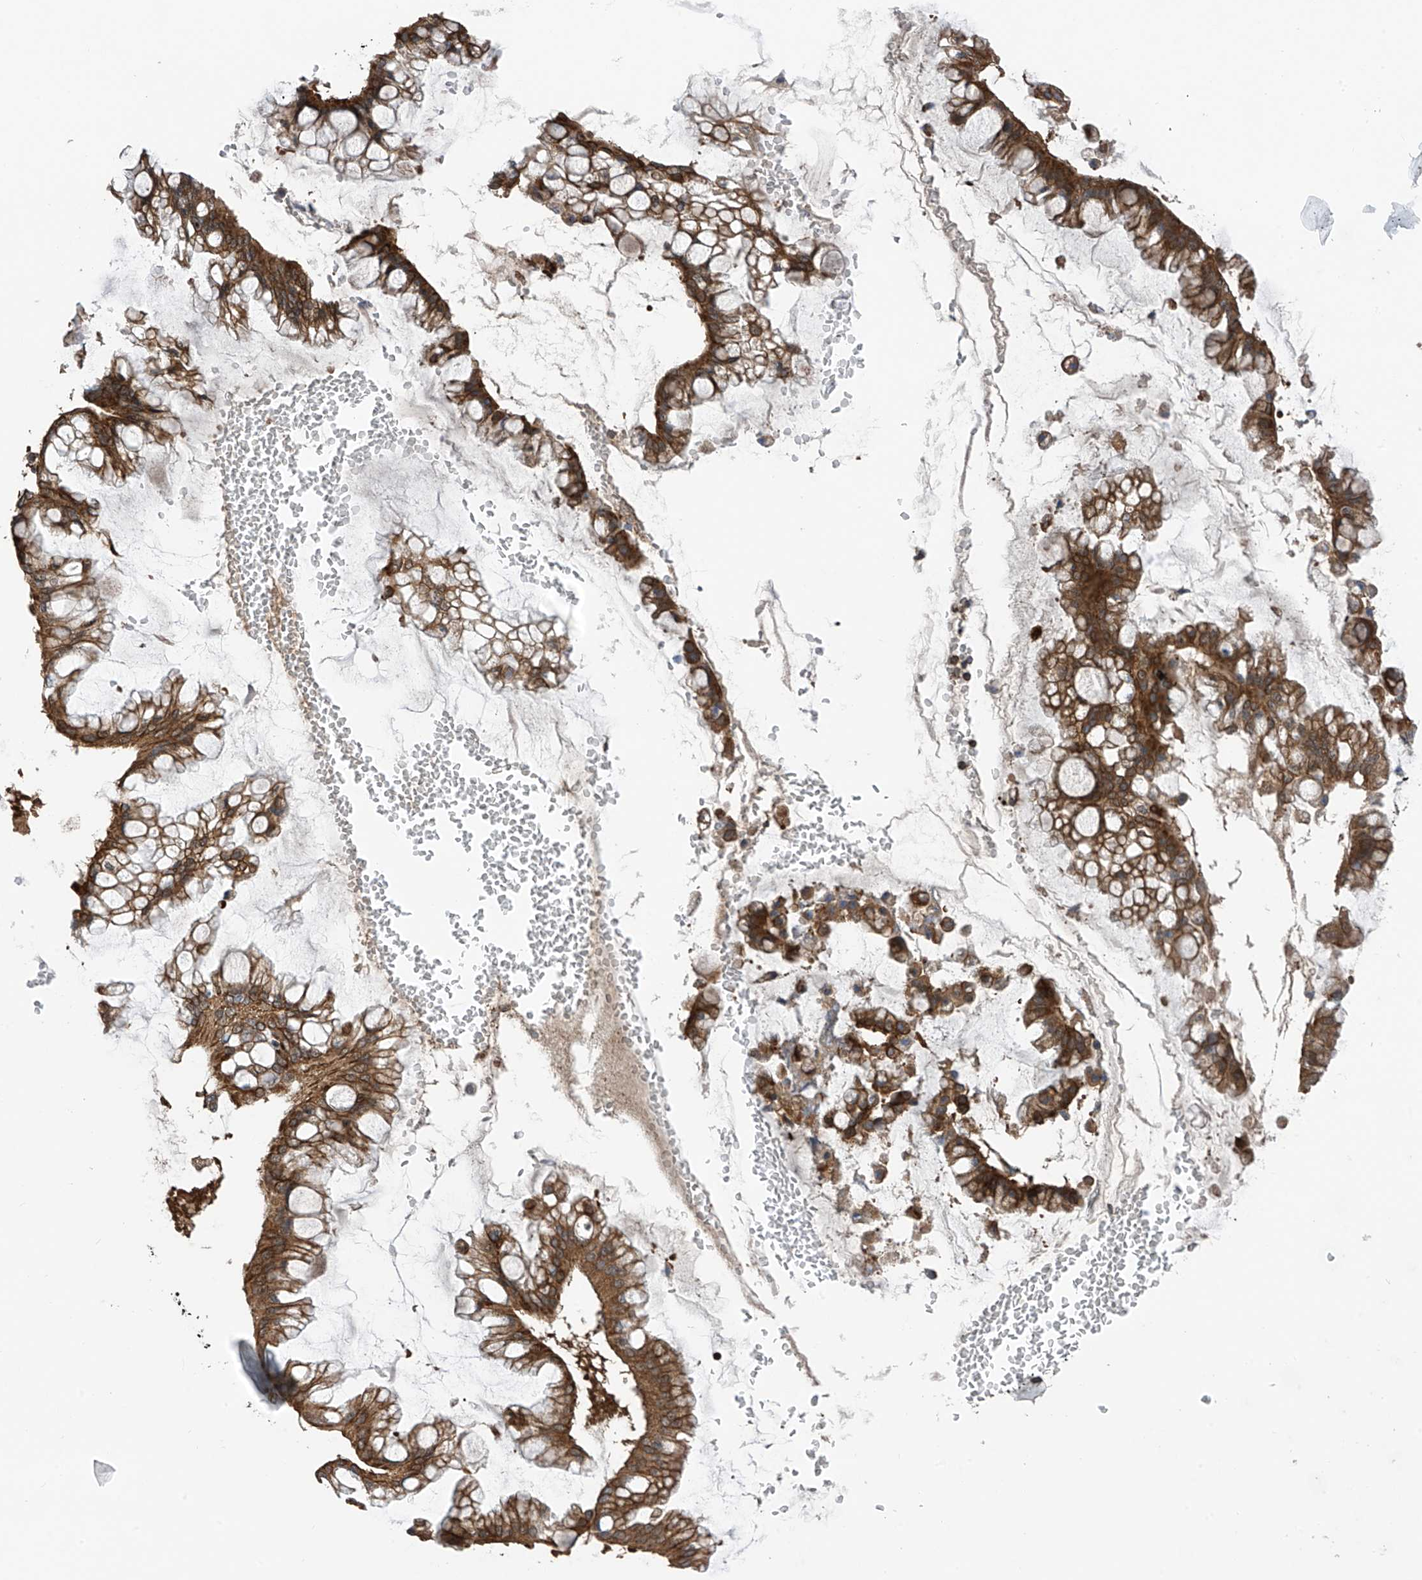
{"staining": {"intensity": "strong", "quantity": ">75%", "location": "cytoplasmic/membranous"}, "tissue": "ovarian cancer", "cell_type": "Tumor cells", "image_type": "cancer", "snomed": [{"axis": "morphology", "description": "Cystadenocarcinoma, mucinous, NOS"}, {"axis": "topography", "description": "Ovary"}], "caption": "High-power microscopy captured an immunohistochemistry (IHC) image of ovarian mucinous cystadenocarcinoma, revealing strong cytoplasmic/membranous expression in about >75% of tumor cells.", "gene": "CHPF", "patient": {"sex": "female", "age": 73}}